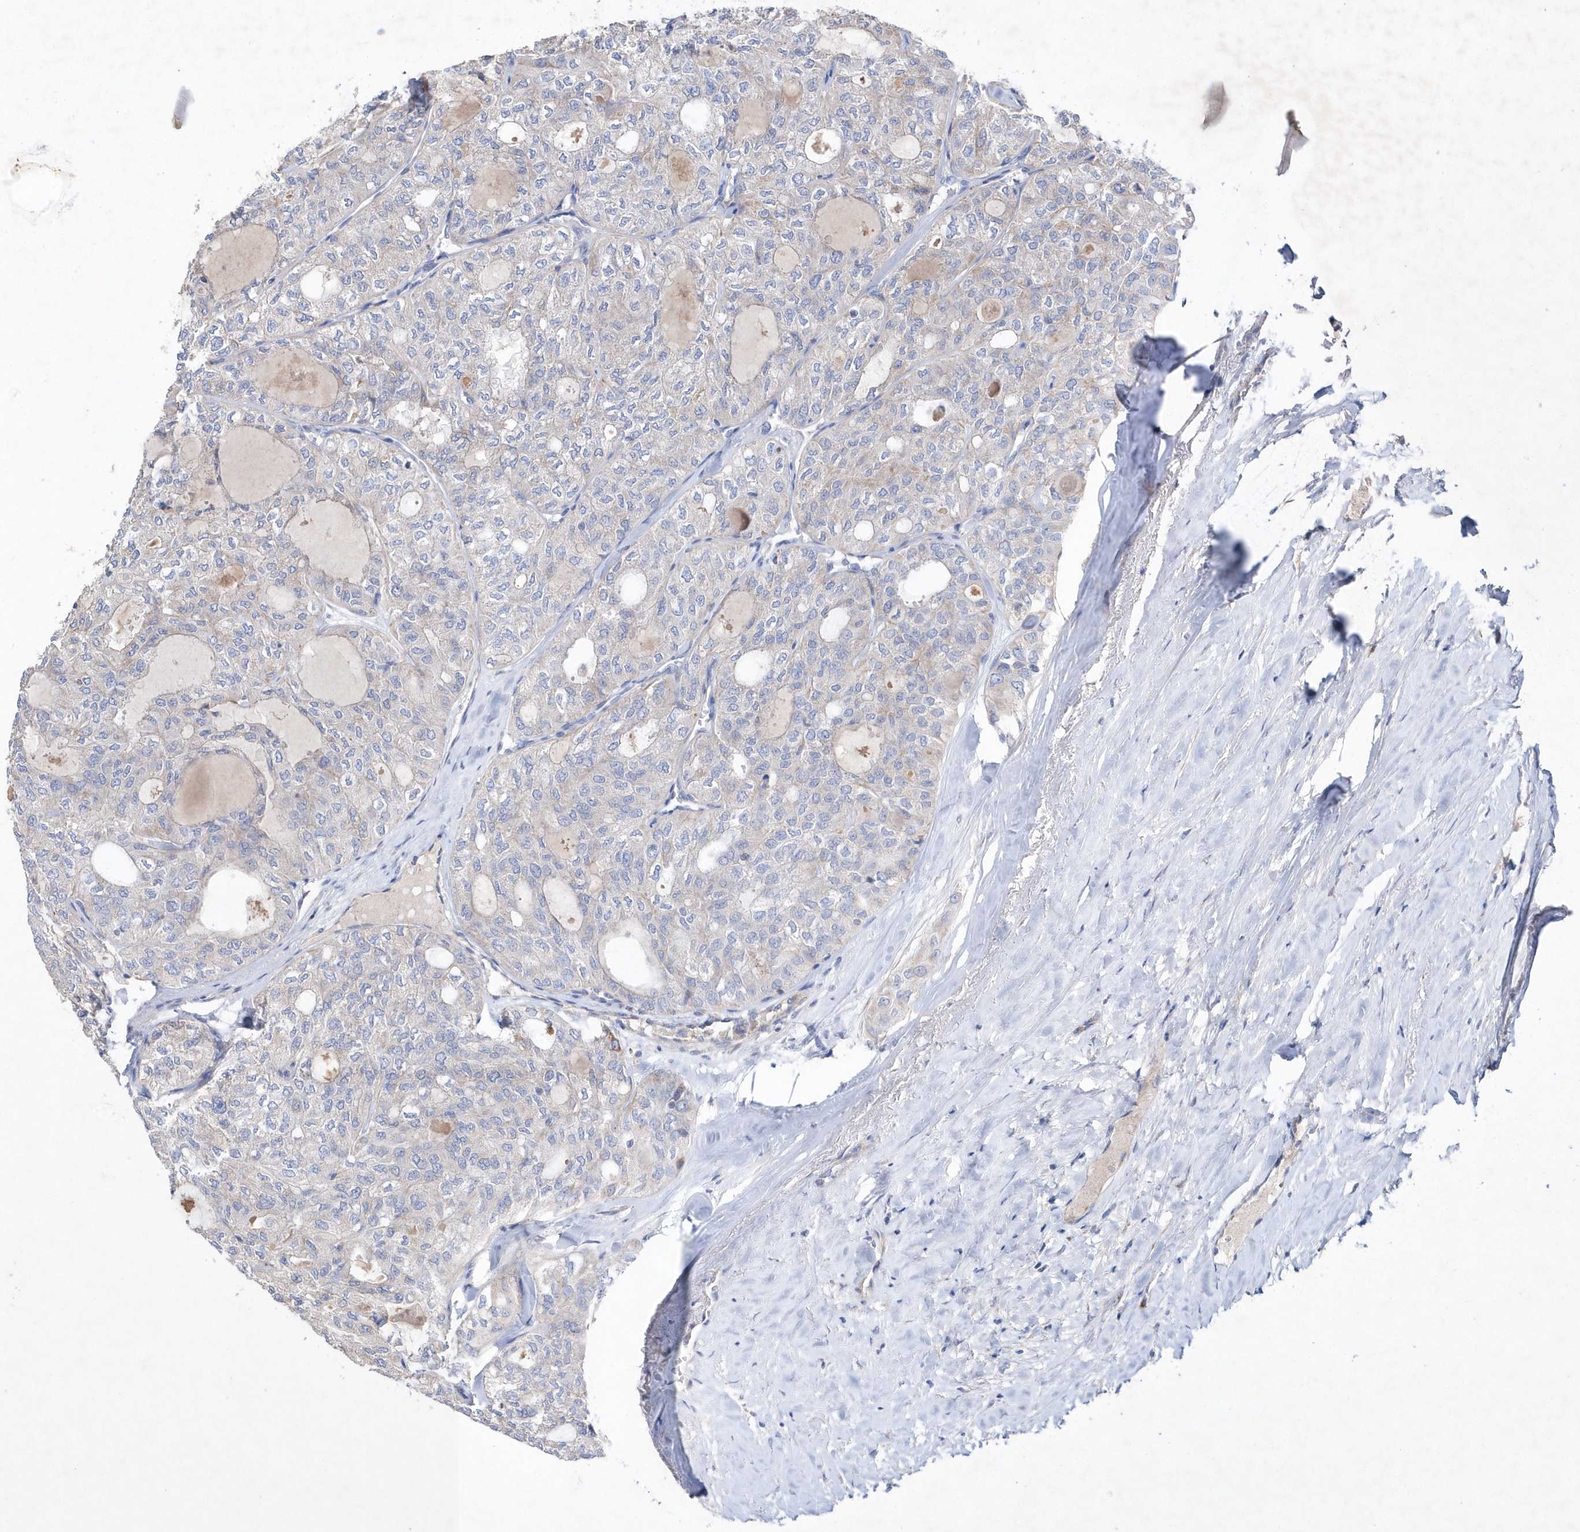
{"staining": {"intensity": "negative", "quantity": "none", "location": "none"}, "tissue": "thyroid cancer", "cell_type": "Tumor cells", "image_type": "cancer", "snomed": [{"axis": "morphology", "description": "Follicular adenoma carcinoma, NOS"}, {"axis": "topography", "description": "Thyroid gland"}], "caption": "A micrograph of human thyroid cancer is negative for staining in tumor cells. (DAB (3,3'-diaminobenzidine) immunohistochemistry (IHC) with hematoxylin counter stain).", "gene": "METTL8", "patient": {"sex": "male", "age": 75}}